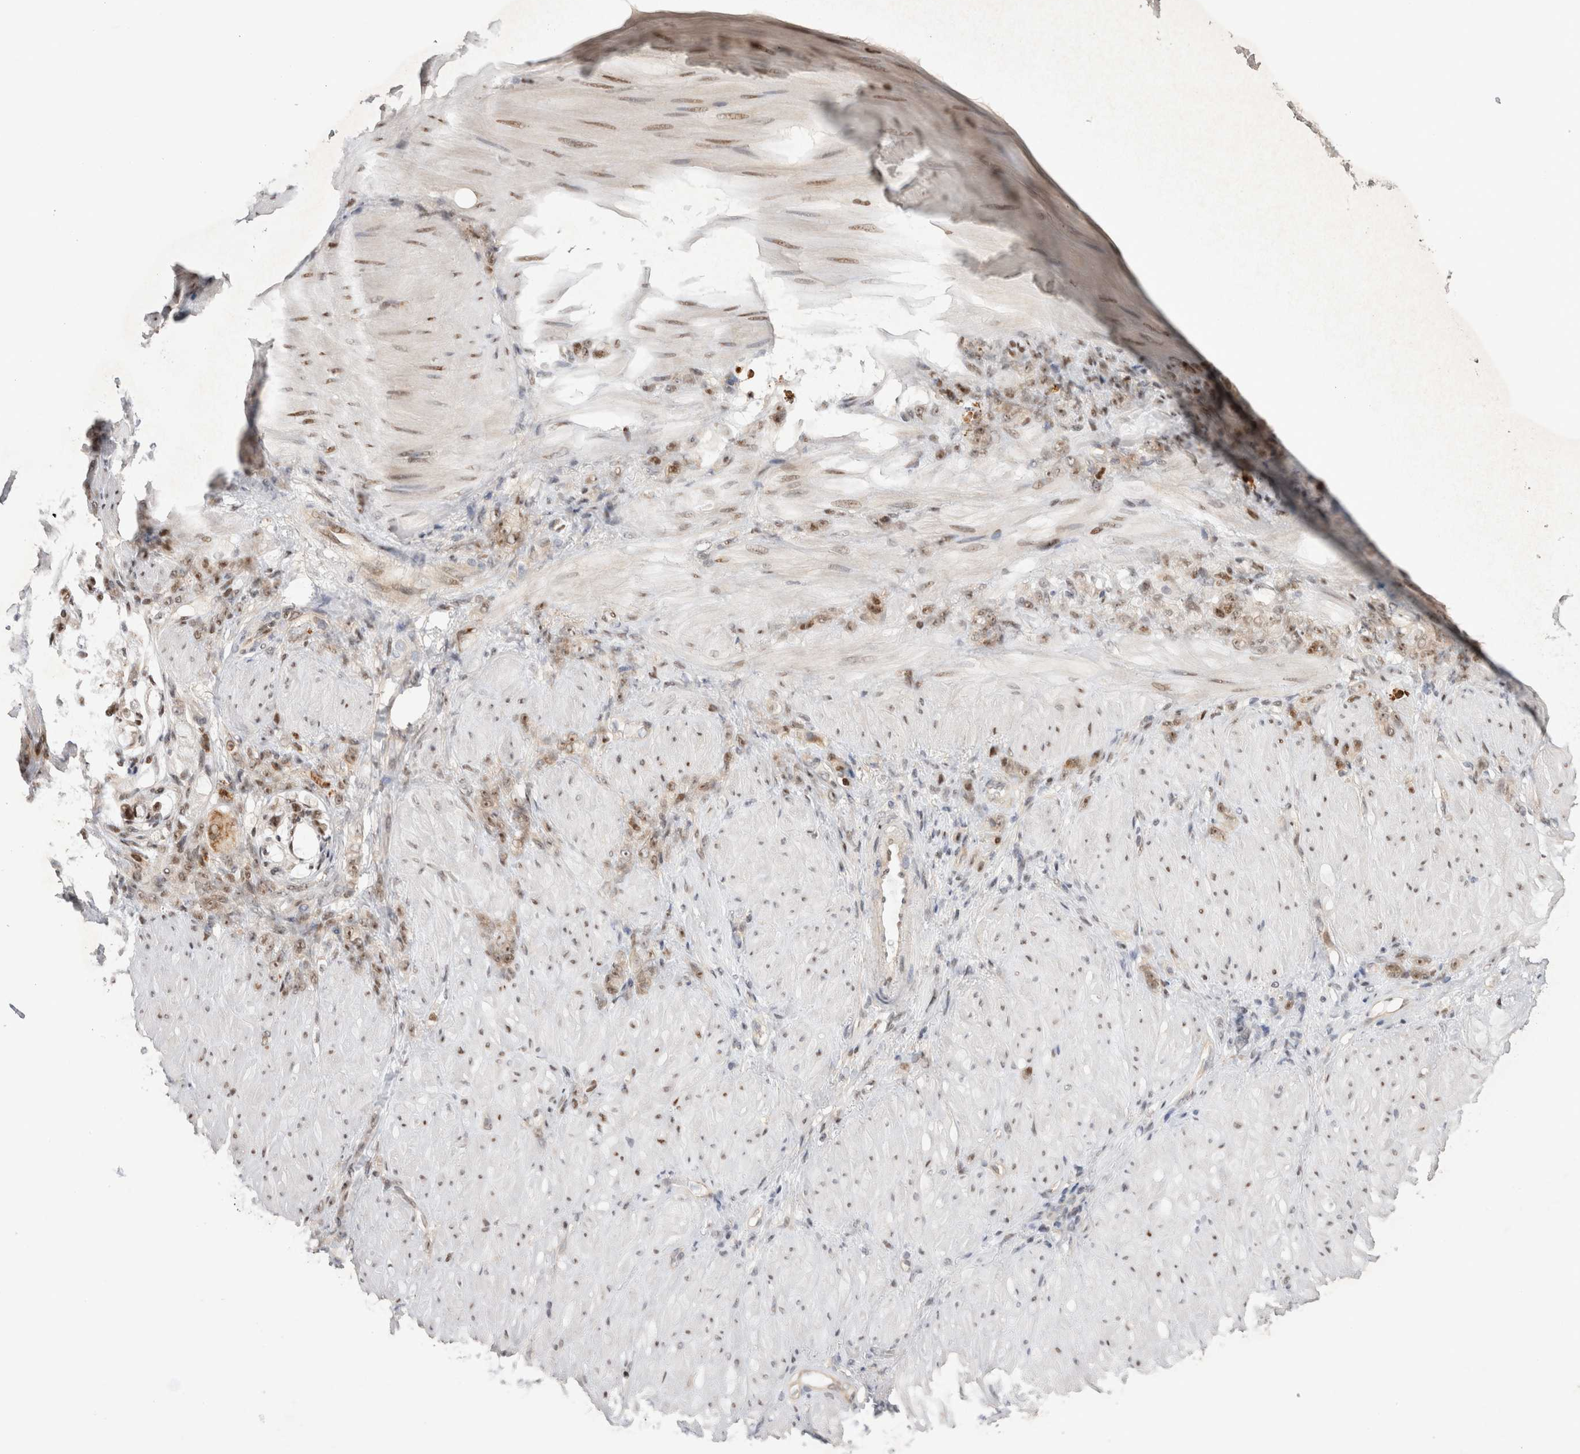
{"staining": {"intensity": "moderate", "quantity": ">75%", "location": "nuclear"}, "tissue": "stomach cancer", "cell_type": "Tumor cells", "image_type": "cancer", "snomed": [{"axis": "morphology", "description": "Normal tissue, NOS"}, {"axis": "morphology", "description": "Adenocarcinoma, NOS"}, {"axis": "topography", "description": "Stomach"}], "caption": "Stomach adenocarcinoma stained with DAB (3,3'-diaminobenzidine) immunohistochemistry (IHC) reveals medium levels of moderate nuclear staining in about >75% of tumor cells. (Stains: DAB (3,3'-diaminobenzidine) in brown, nuclei in blue, Microscopy: brightfield microscopy at high magnification).", "gene": "TCF4", "patient": {"sex": "male", "age": 82}}